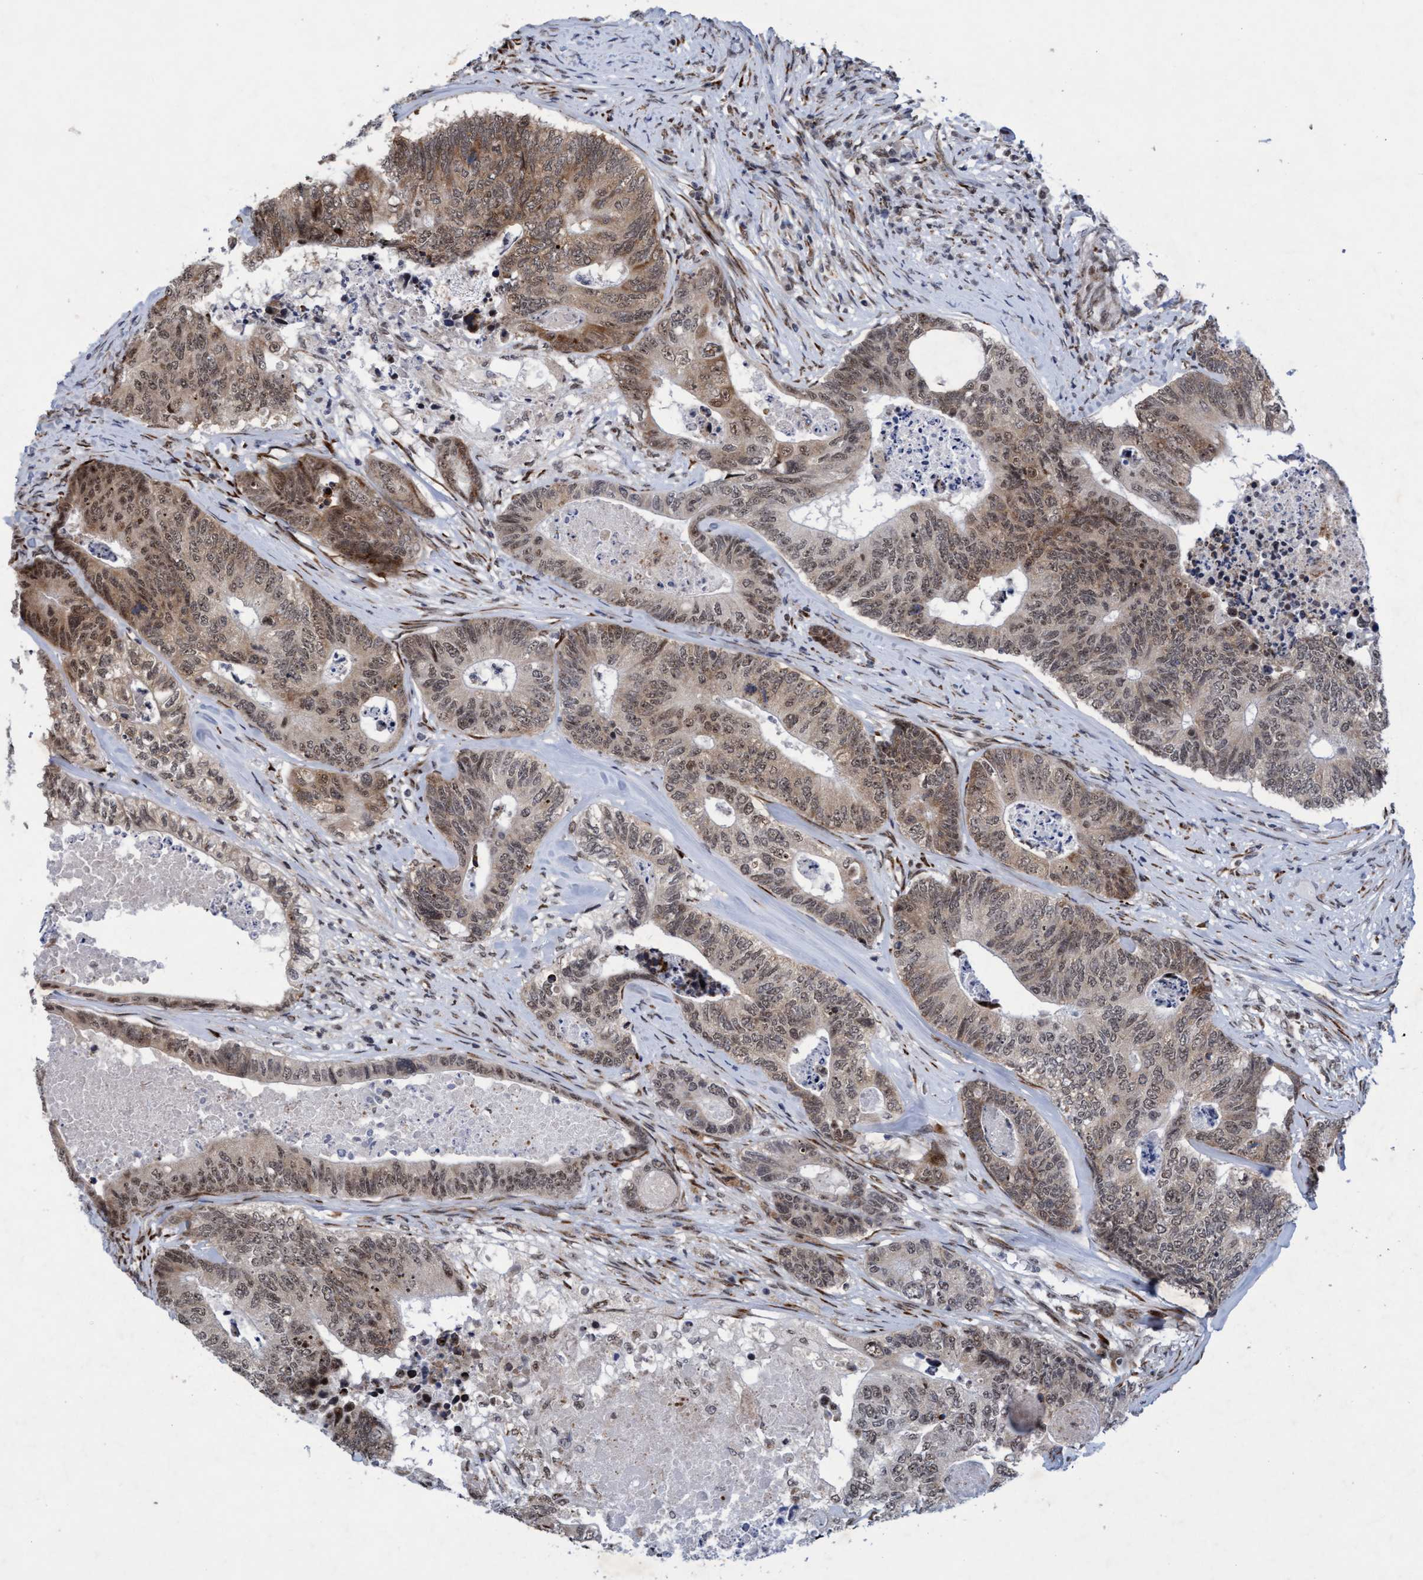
{"staining": {"intensity": "weak", "quantity": ">75%", "location": "cytoplasmic/membranous,nuclear"}, "tissue": "colorectal cancer", "cell_type": "Tumor cells", "image_type": "cancer", "snomed": [{"axis": "morphology", "description": "Adenocarcinoma, NOS"}, {"axis": "topography", "description": "Colon"}], "caption": "The image exhibits staining of colorectal cancer, revealing weak cytoplasmic/membranous and nuclear protein positivity (brown color) within tumor cells.", "gene": "GLT6D1", "patient": {"sex": "female", "age": 67}}